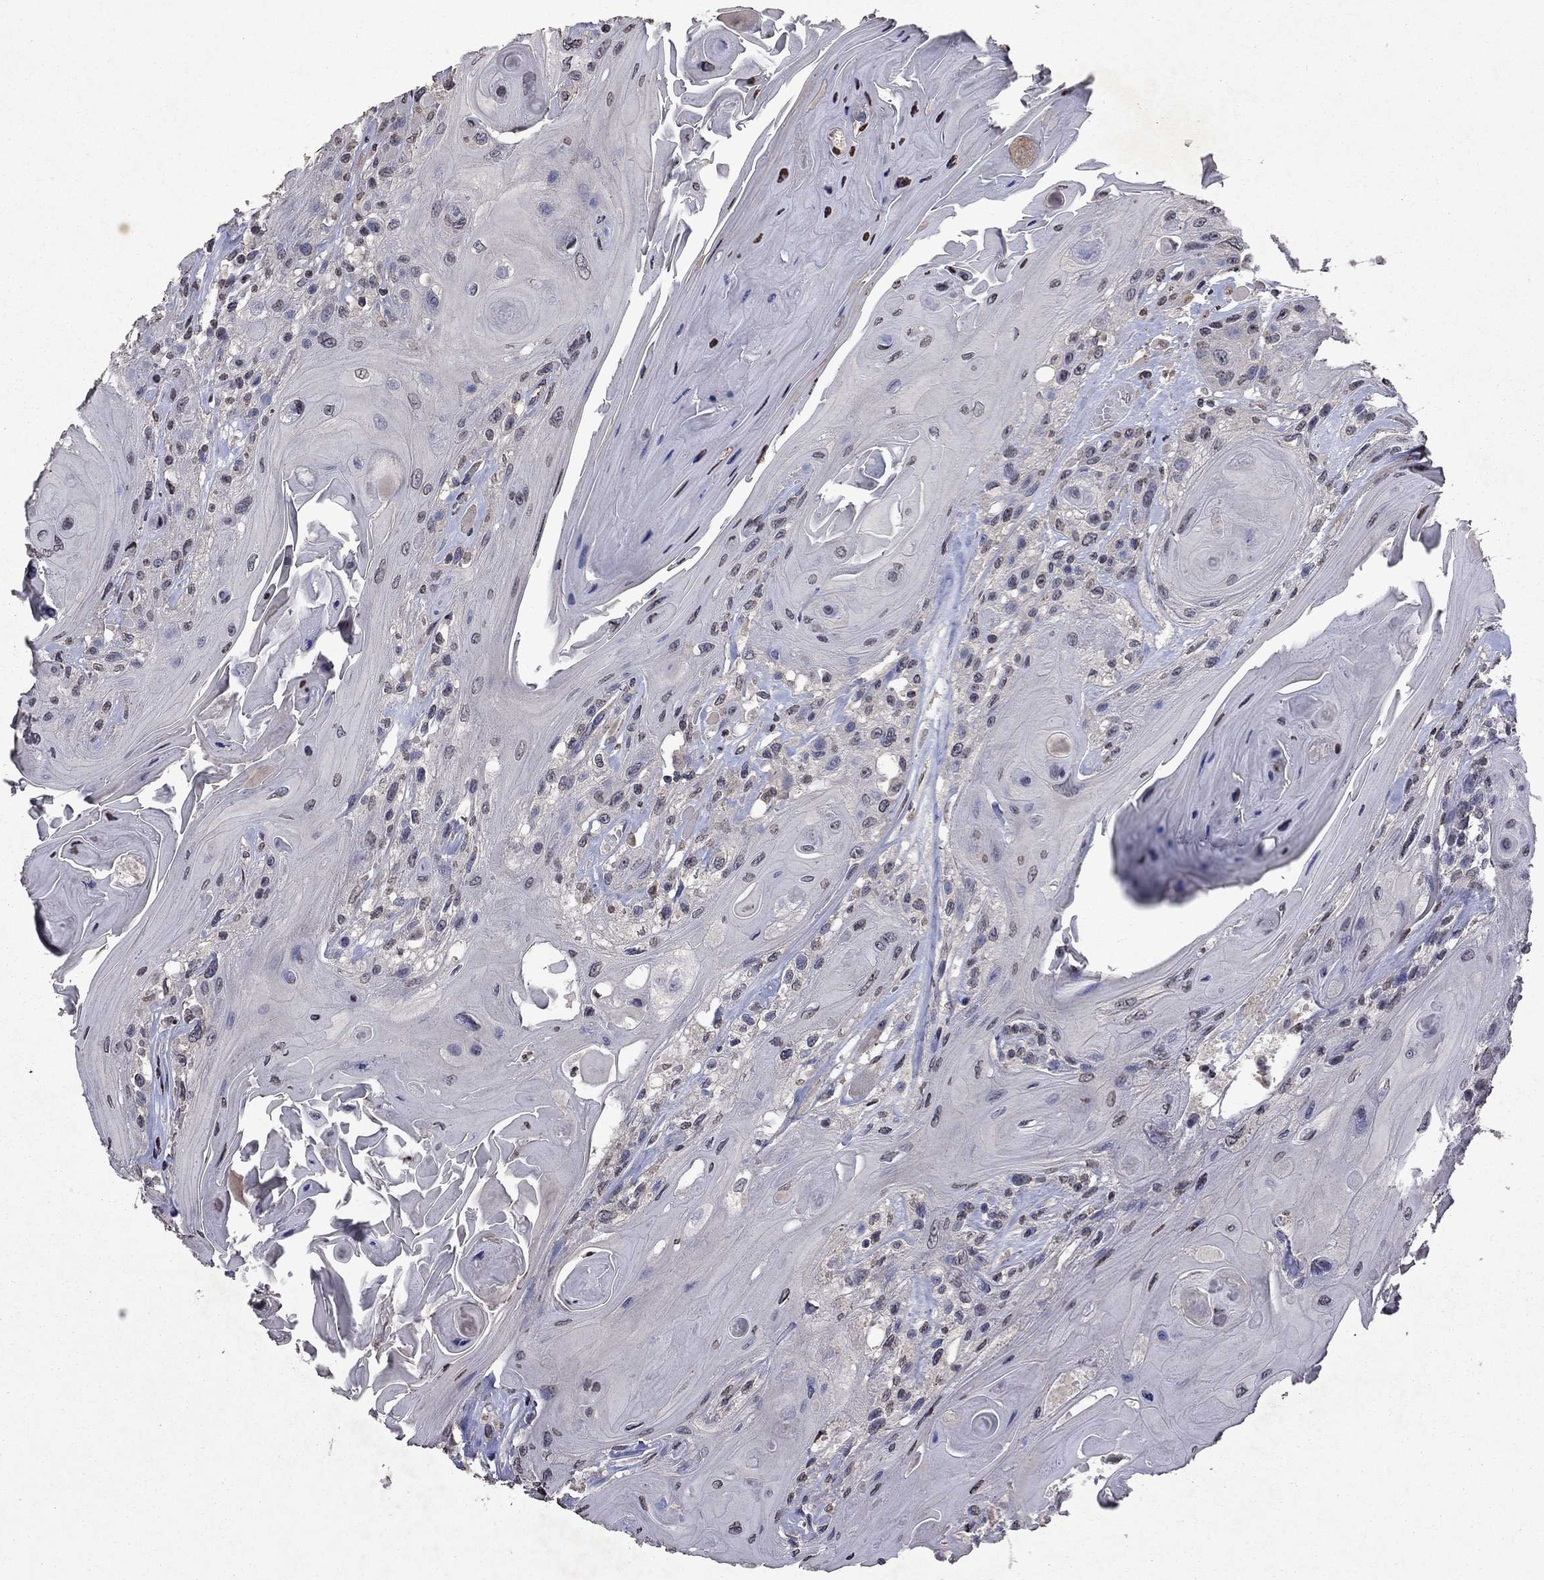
{"staining": {"intensity": "weak", "quantity": "<25%", "location": "nuclear"}, "tissue": "head and neck cancer", "cell_type": "Tumor cells", "image_type": "cancer", "snomed": [{"axis": "morphology", "description": "Squamous cell carcinoma, NOS"}, {"axis": "topography", "description": "Head-Neck"}], "caption": "A photomicrograph of head and neck cancer stained for a protein demonstrates no brown staining in tumor cells.", "gene": "TTC38", "patient": {"sex": "female", "age": 59}}